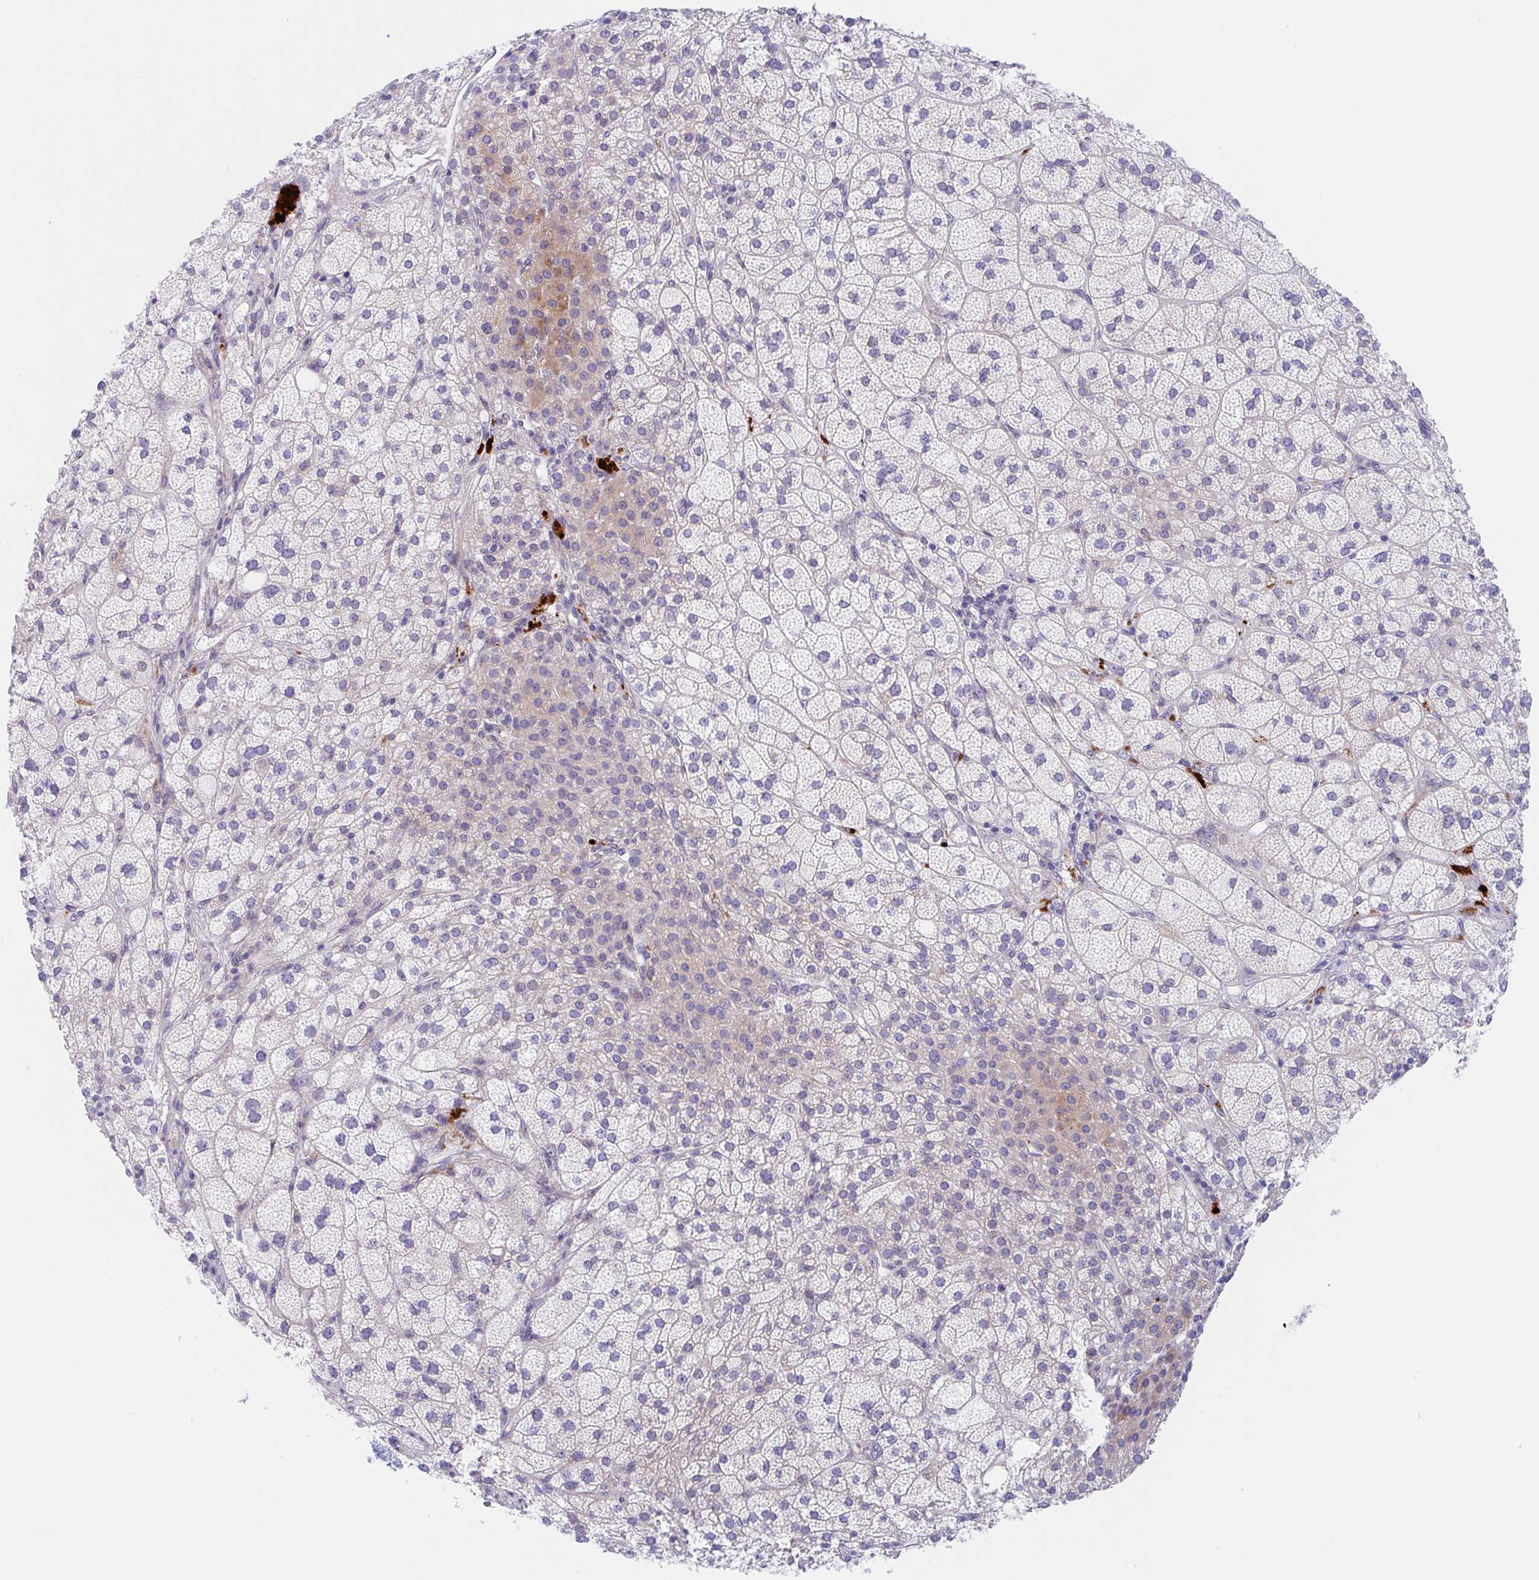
{"staining": {"intensity": "strong", "quantity": "<25%", "location": "cytoplasmic/membranous"}, "tissue": "adrenal gland", "cell_type": "Glandular cells", "image_type": "normal", "snomed": [{"axis": "morphology", "description": "Normal tissue, NOS"}, {"axis": "topography", "description": "Adrenal gland"}], "caption": "Brown immunohistochemical staining in unremarkable human adrenal gland exhibits strong cytoplasmic/membranous expression in about <25% of glandular cells. (Brightfield microscopy of DAB IHC at high magnification).", "gene": "TMEM86A", "patient": {"sex": "female", "age": 60}}